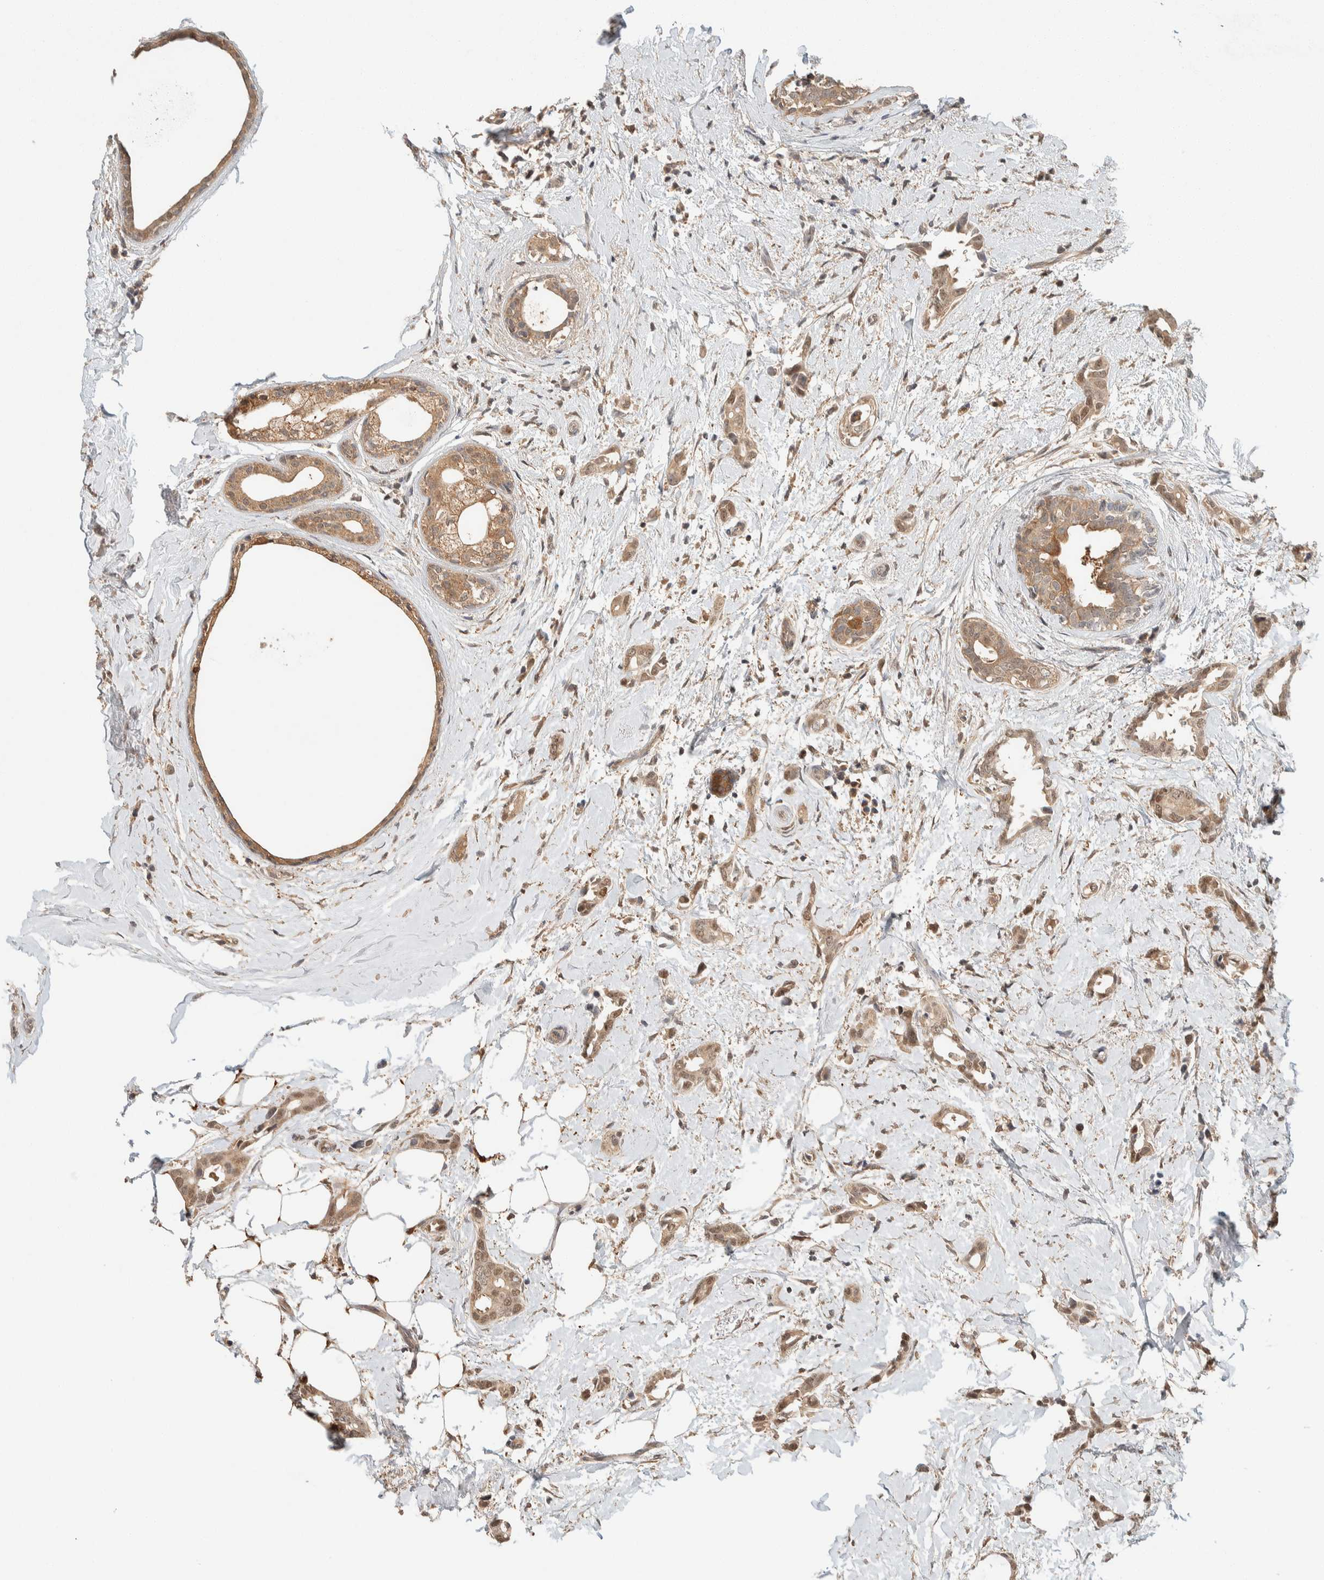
{"staining": {"intensity": "moderate", "quantity": ">75%", "location": "cytoplasmic/membranous,nuclear"}, "tissue": "breast cancer", "cell_type": "Tumor cells", "image_type": "cancer", "snomed": [{"axis": "morphology", "description": "Duct carcinoma"}, {"axis": "topography", "description": "Breast"}], "caption": "Intraductal carcinoma (breast) stained with a protein marker displays moderate staining in tumor cells.", "gene": "ZNF567", "patient": {"sex": "female", "age": 55}}